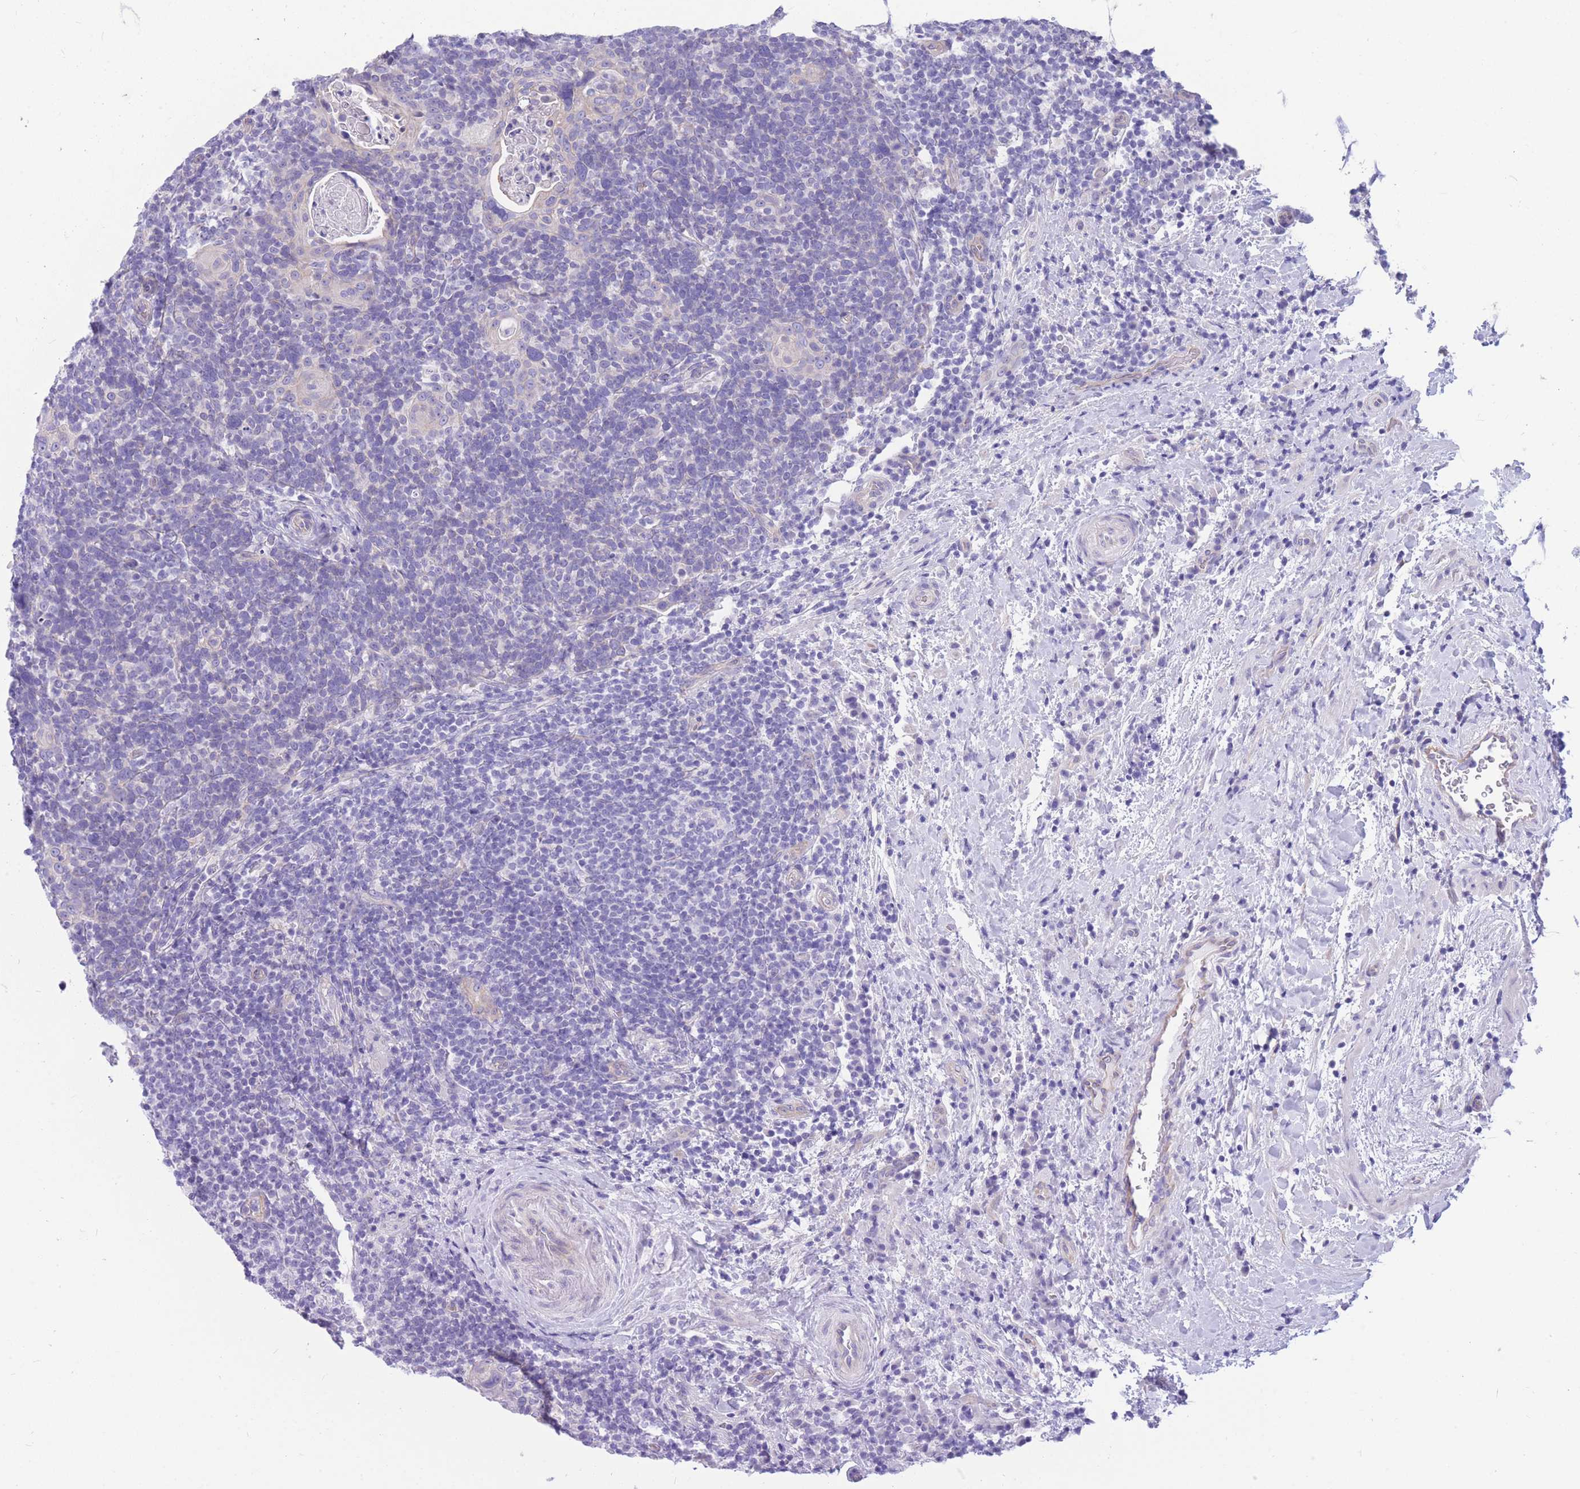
{"staining": {"intensity": "negative", "quantity": "none", "location": "none"}, "tissue": "head and neck cancer", "cell_type": "Tumor cells", "image_type": "cancer", "snomed": [{"axis": "morphology", "description": "Squamous cell carcinoma, NOS"}, {"axis": "morphology", "description": "Squamous cell carcinoma, metastatic, NOS"}, {"axis": "topography", "description": "Lymph node"}, {"axis": "topography", "description": "Head-Neck"}], "caption": "Protein analysis of head and neck cancer displays no significant expression in tumor cells.", "gene": "ZNF311", "patient": {"sex": "male", "age": 62}}